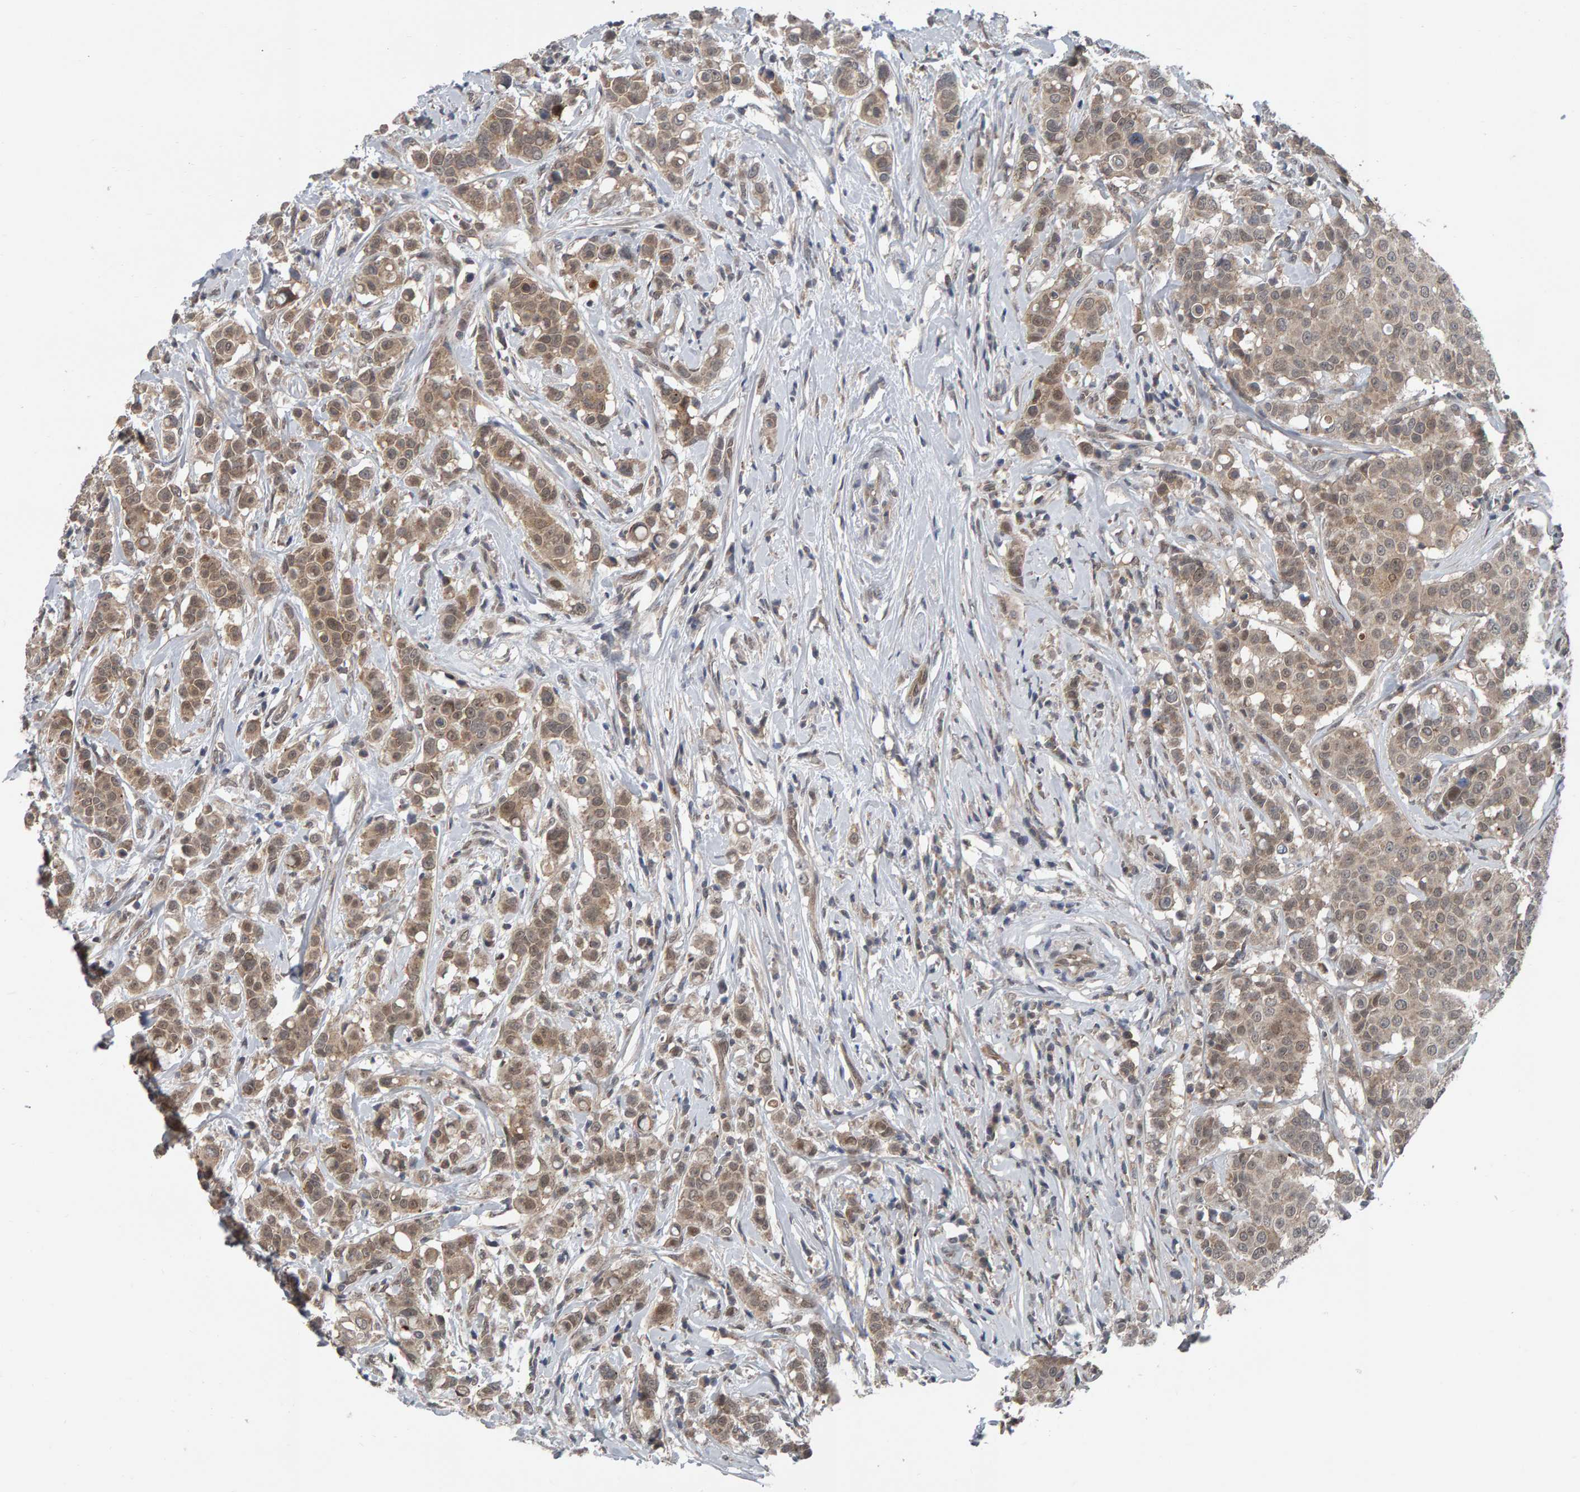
{"staining": {"intensity": "weak", "quantity": ">75%", "location": "cytoplasmic/membranous,nuclear"}, "tissue": "breast cancer", "cell_type": "Tumor cells", "image_type": "cancer", "snomed": [{"axis": "morphology", "description": "Duct carcinoma"}, {"axis": "topography", "description": "Breast"}], "caption": "Immunohistochemistry of human breast cancer displays low levels of weak cytoplasmic/membranous and nuclear expression in approximately >75% of tumor cells. Nuclei are stained in blue.", "gene": "COASY", "patient": {"sex": "female", "age": 27}}